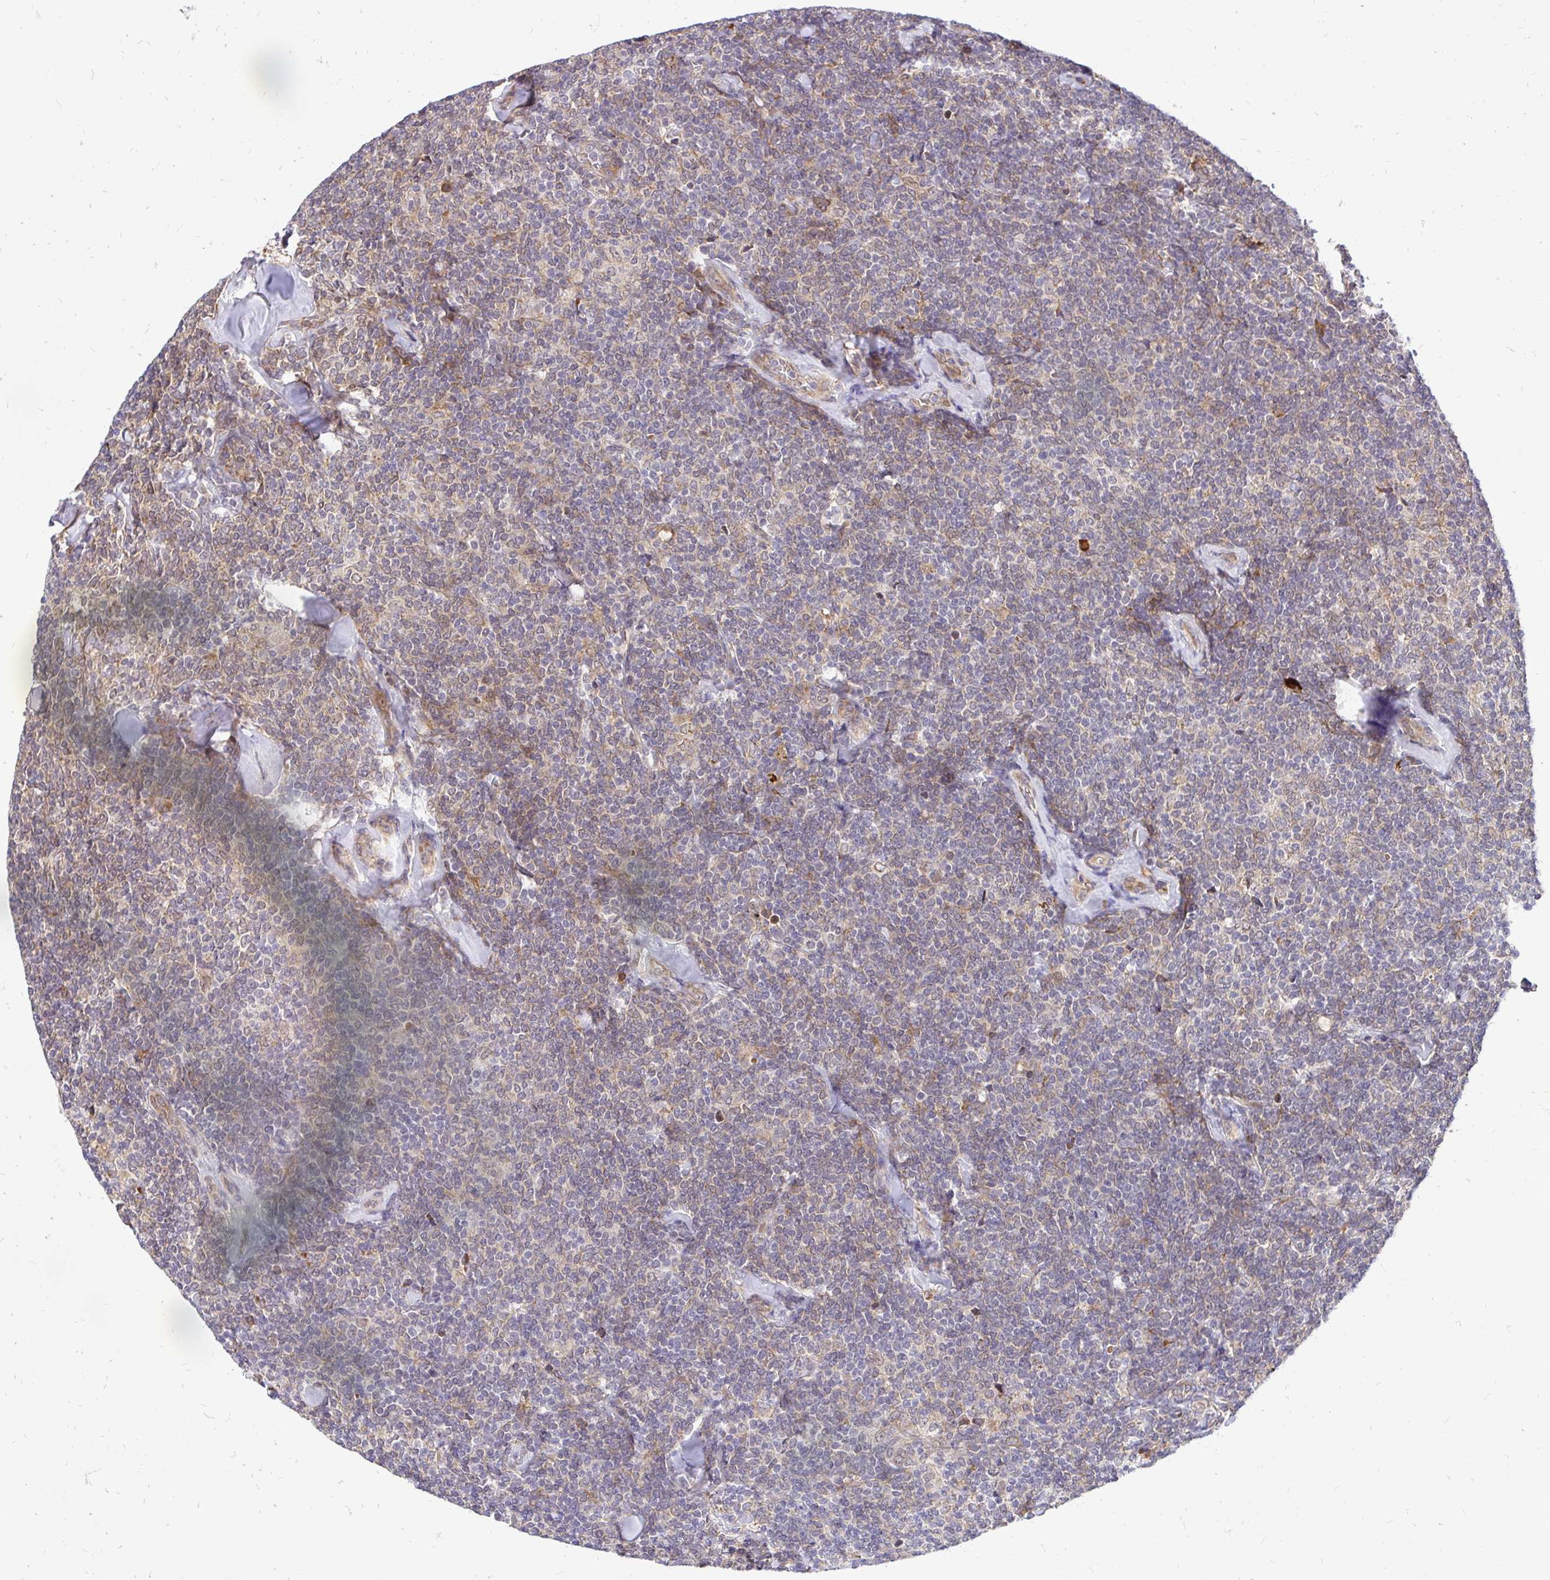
{"staining": {"intensity": "weak", "quantity": "25%-75%", "location": "cytoplasmic/membranous"}, "tissue": "lymphoma", "cell_type": "Tumor cells", "image_type": "cancer", "snomed": [{"axis": "morphology", "description": "Malignant lymphoma, non-Hodgkin's type, Low grade"}, {"axis": "topography", "description": "Lymph node"}], "caption": "Immunohistochemistry image of low-grade malignant lymphoma, non-Hodgkin's type stained for a protein (brown), which demonstrates low levels of weak cytoplasmic/membranous staining in approximately 25%-75% of tumor cells.", "gene": "NAALAD2", "patient": {"sex": "female", "age": 56}}